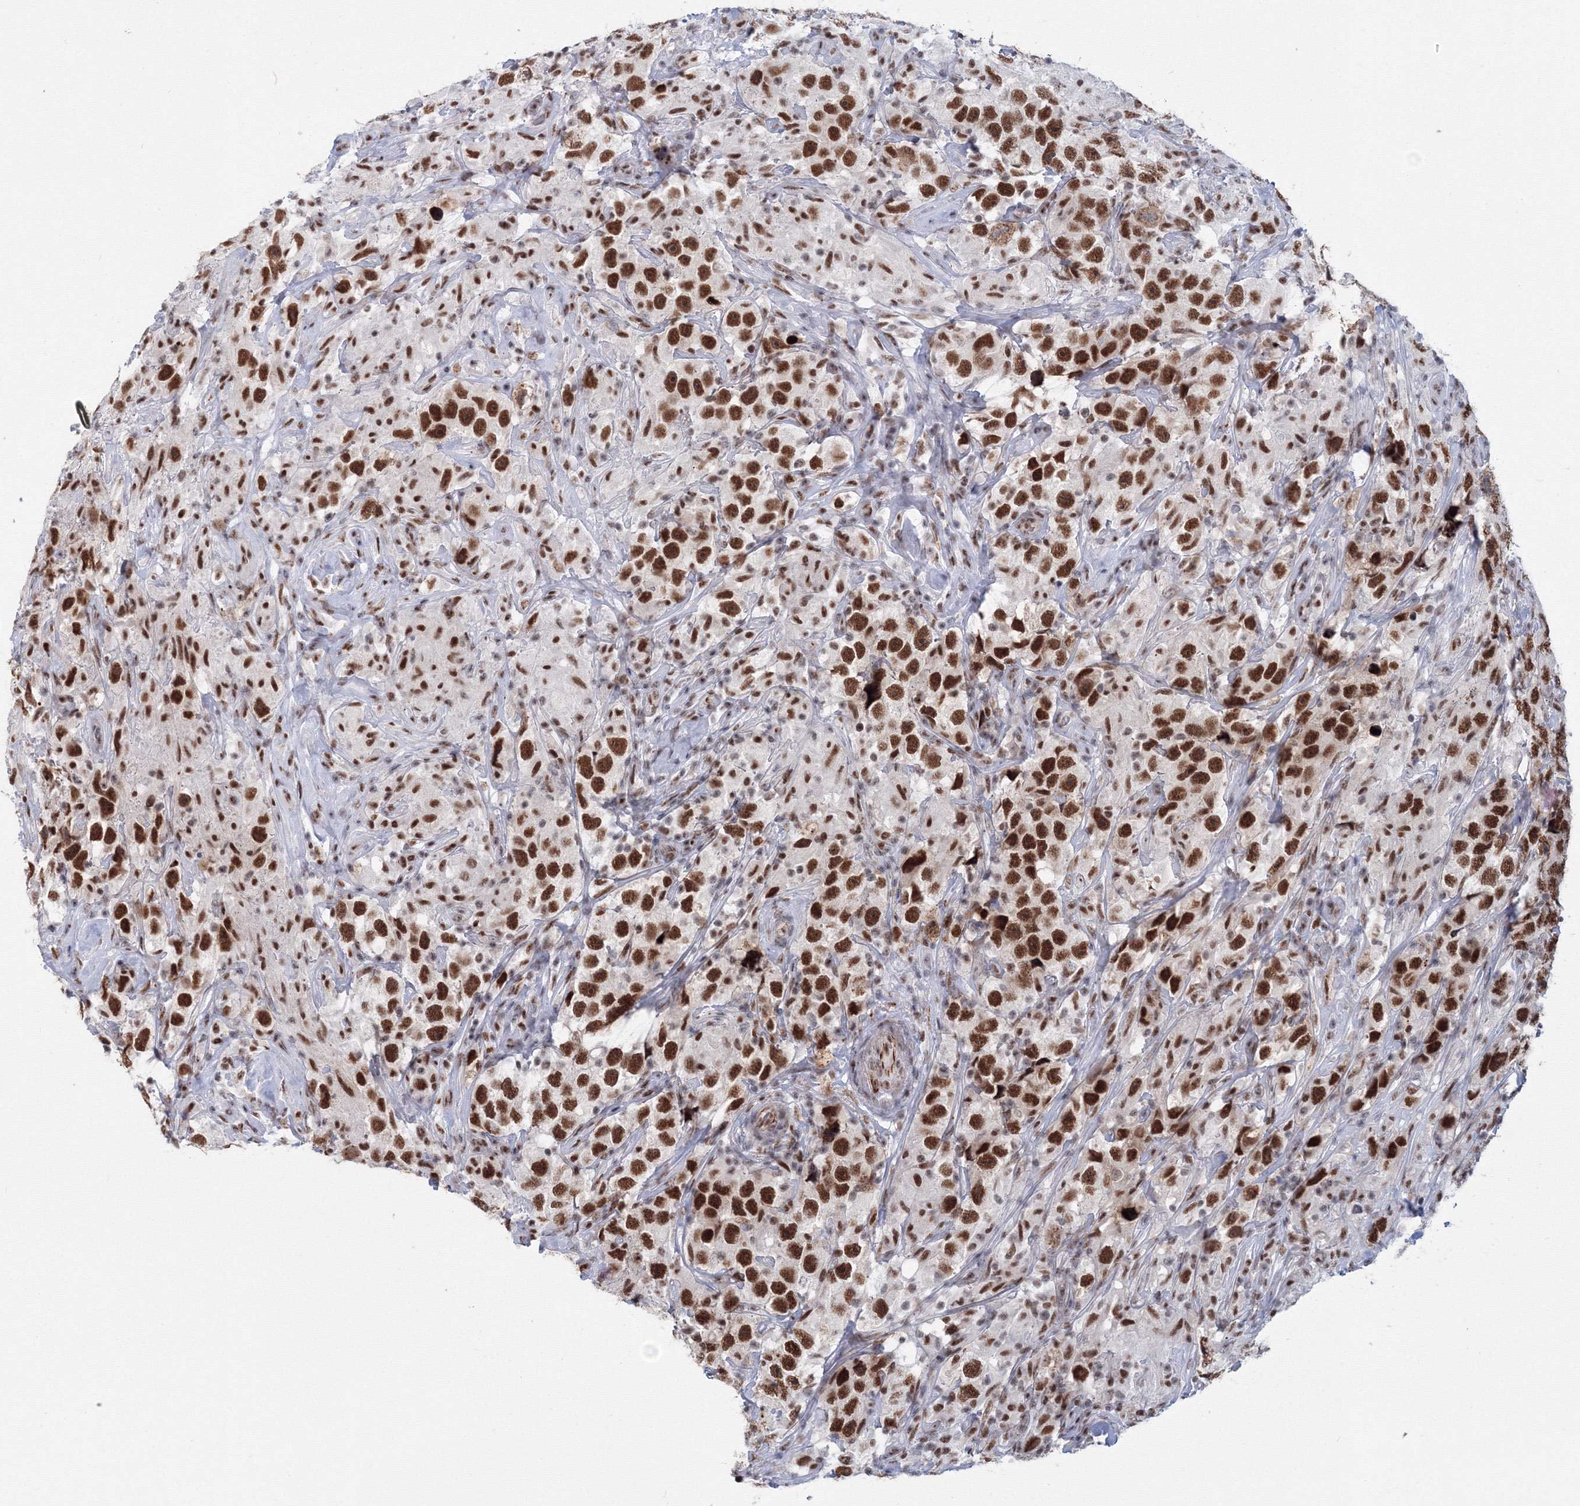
{"staining": {"intensity": "strong", "quantity": ">75%", "location": "nuclear"}, "tissue": "testis cancer", "cell_type": "Tumor cells", "image_type": "cancer", "snomed": [{"axis": "morphology", "description": "Seminoma, NOS"}, {"axis": "topography", "description": "Testis"}], "caption": "A high-resolution photomicrograph shows immunohistochemistry (IHC) staining of testis cancer, which shows strong nuclear expression in about >75% of tumor cells.", "gene": "SF3B6", "patient": {"sex": "male", "age": 49}}